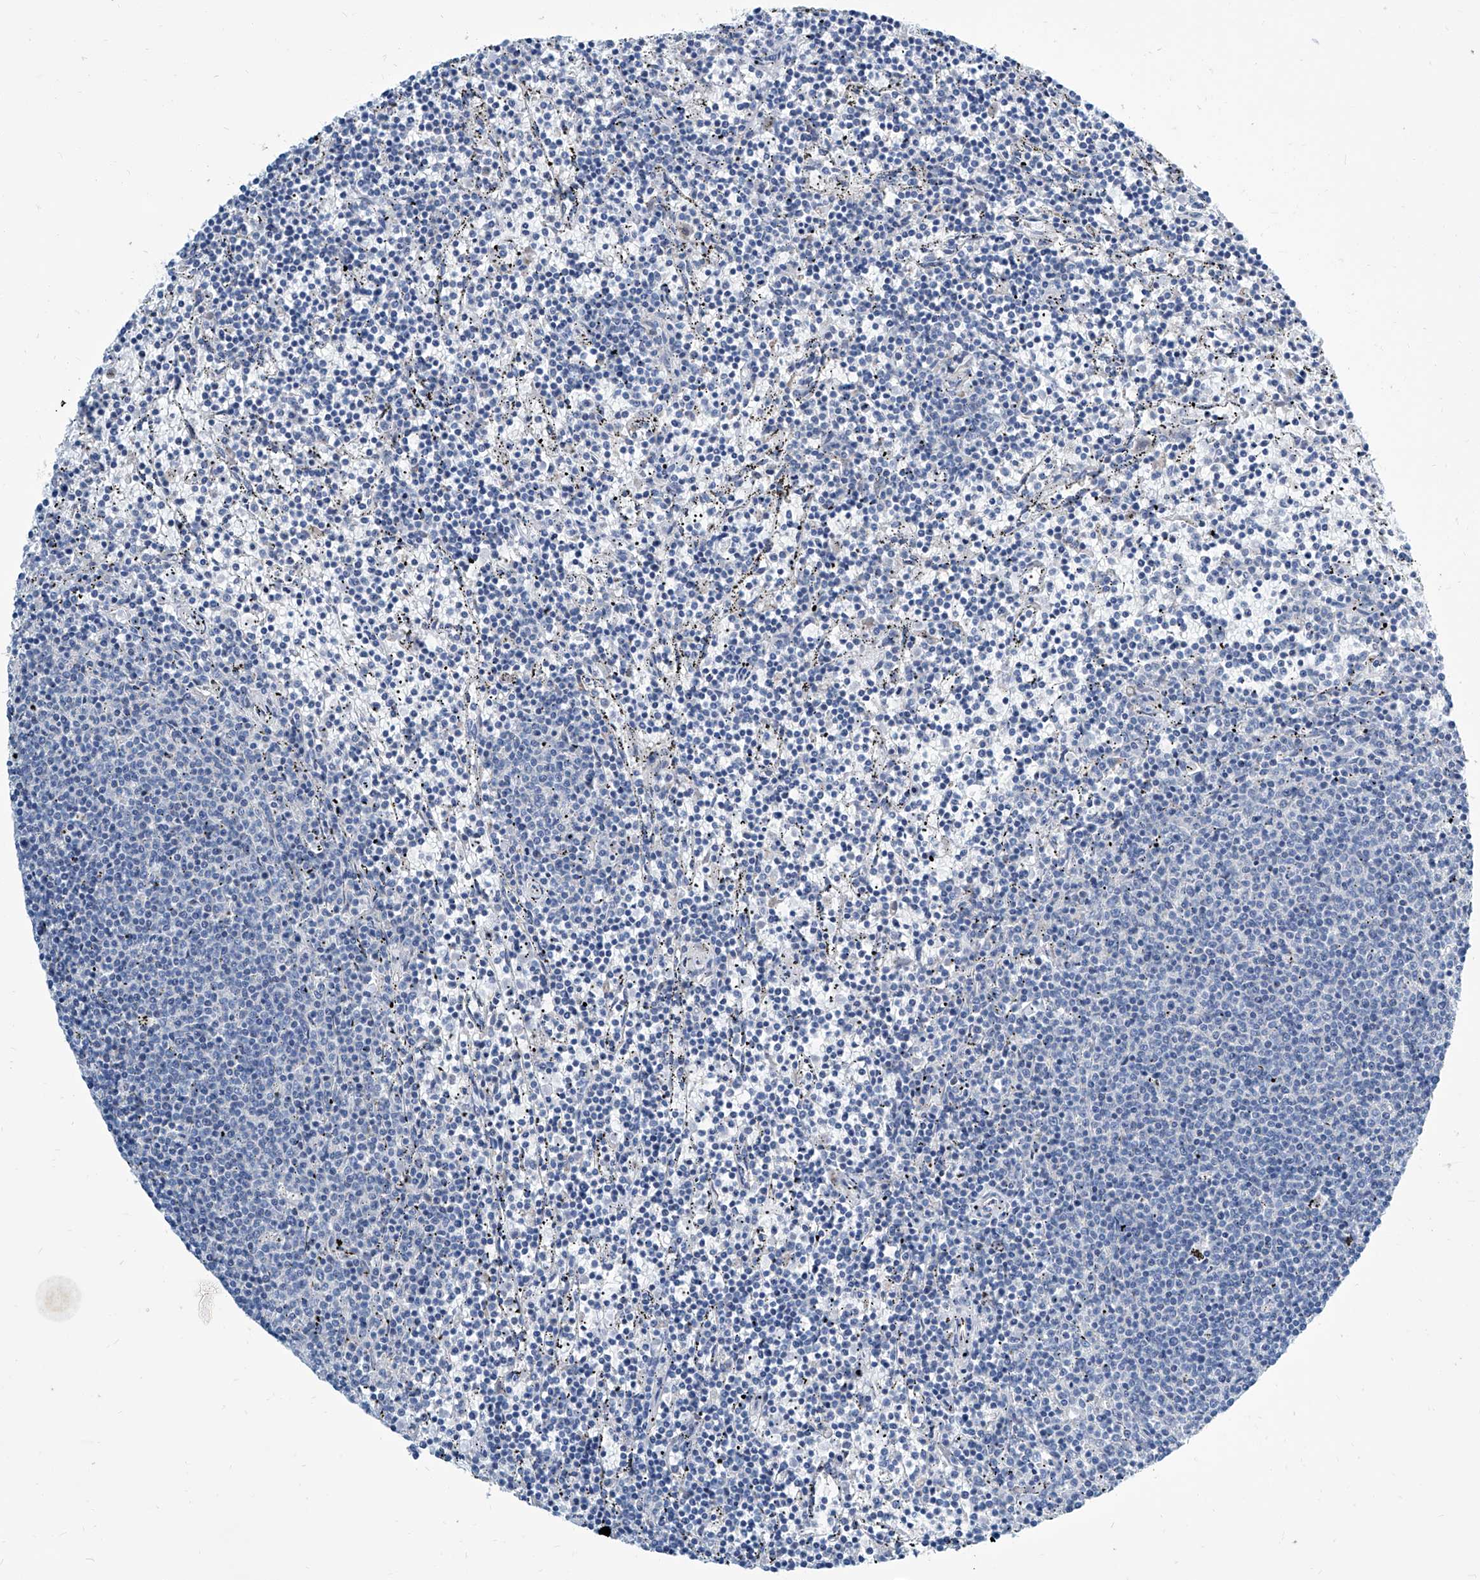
{"staining": {"intensity": "negative", "quantity": "none", "location": "none"}, "tissue": "lymphoma", "cell_type": "Tumor cells", "image_type": "cancer", "snomed": [{"axis": "morphology", "description": "Malignant lymphoma, non-Hodgkin's type, Low grade"}, {"axis": "topography", "description": "Spleen"}], "caption": "Tumor cells show no significant protein positivity in lymphoma.", "gene": "ZNF519", "patient": {"sex": "female", "age": 50}}